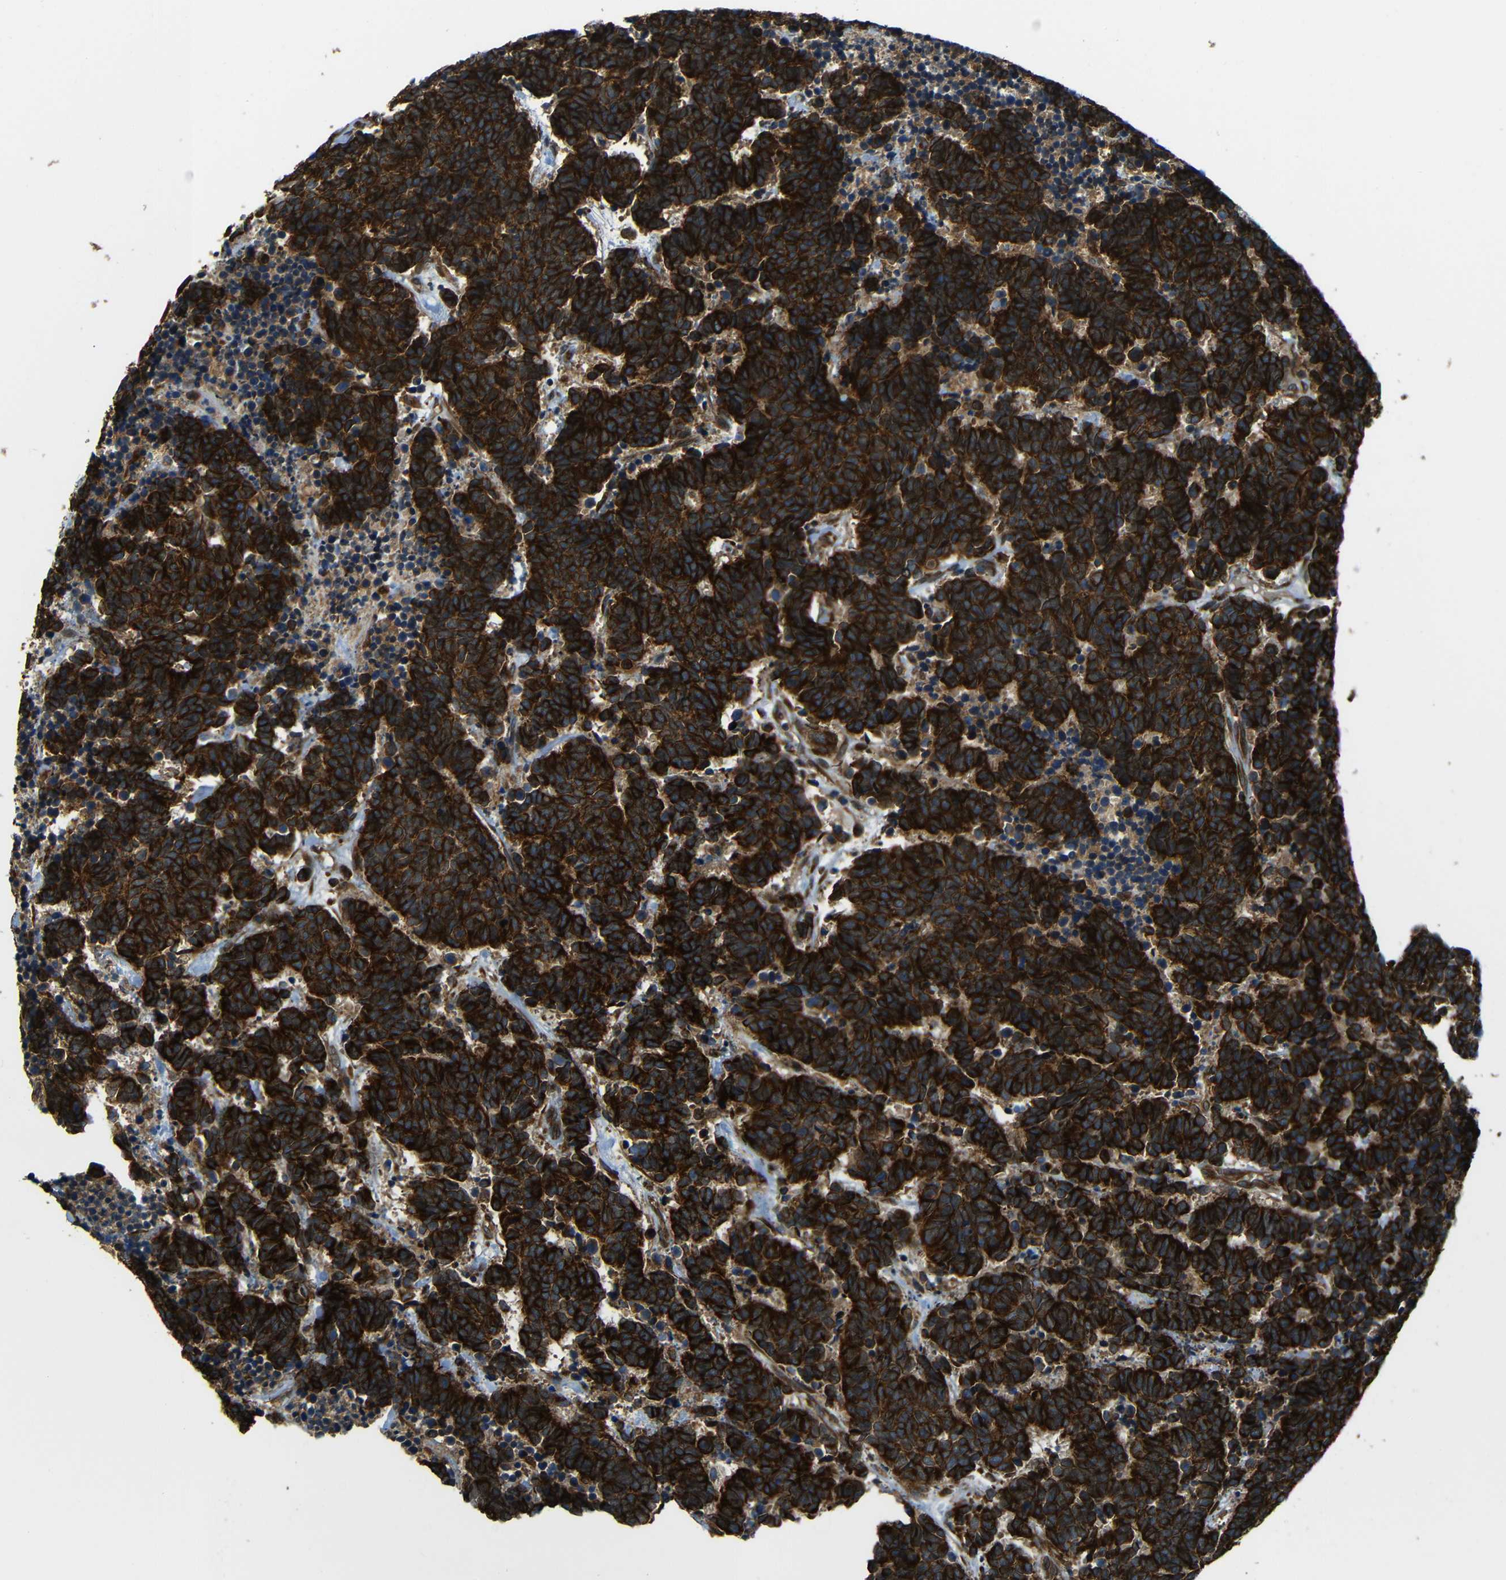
{"staining": {"intensity": "strong", "quantity": ">75%", "location": "cytoplasmic/membranous"}, "tissue": "carcinoid", "cell_type": "Tumor cells", "image_type": "cancer", "snomed": [{"axis": "morphology", "description": "Carcinoma, NOS"}, {"axis": "morphology", "description": "Carcinoid, malignant, NOS"}, {"axis": "topography", "description": "Urinary bladder"}], "caption": "An image showing strong cytoplasmic/membranous positivity in about >75% of tumor cells in carcinoid, as visualized by brown immunohistochemical staining.", "gene": "VAPB", "patient": {"sex": "male", "age": 57}}